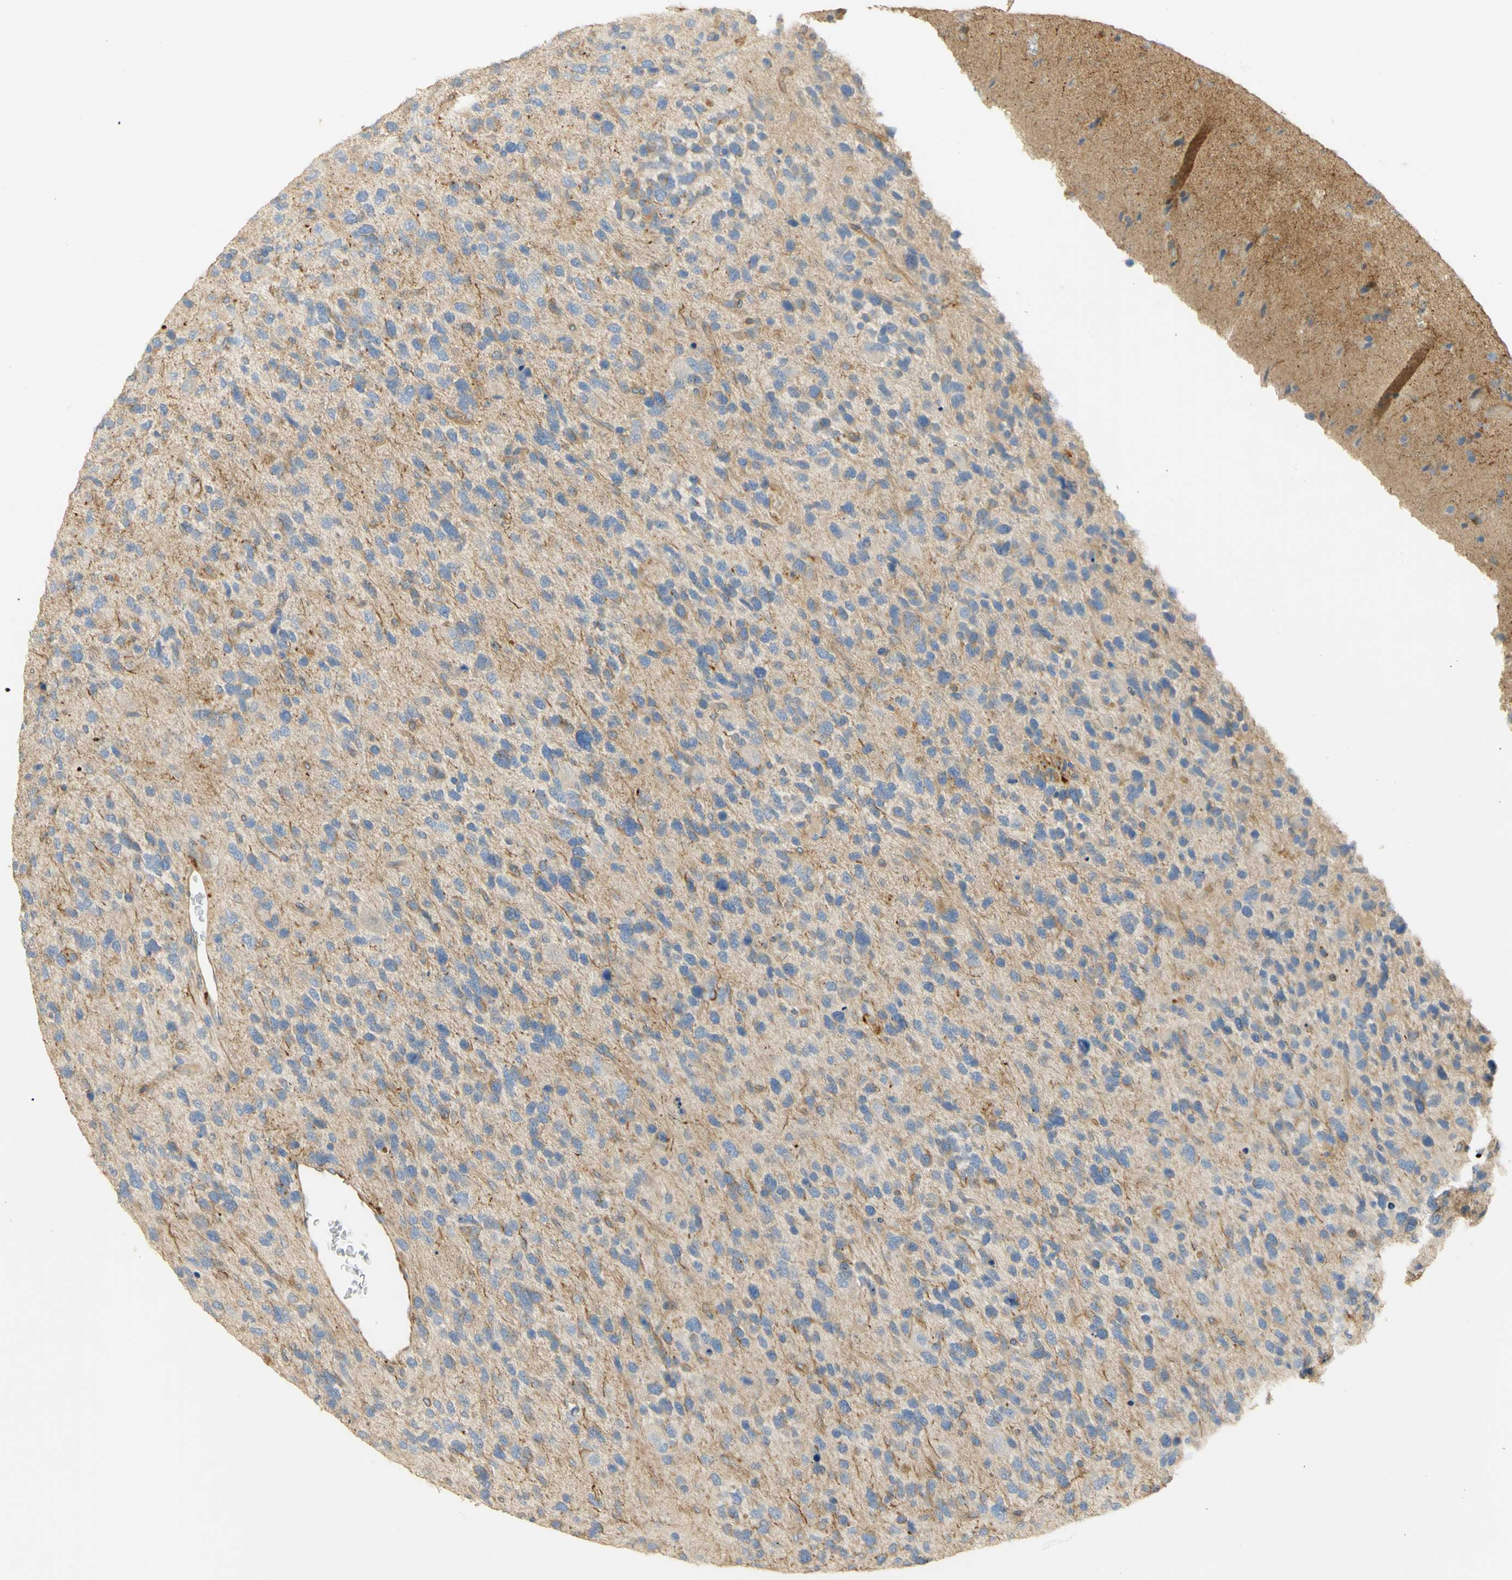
{"staining": {"intensity": "negative", "quantity": "none", "location": "none"}, "tissue": "glioma", "cell_type": "Tumor cells", "image_type": "cancer", "snomed": [{"axis": "morphology", "description": "Glioma, malignant, High grade"}, {"axis": "topography", "description": "Brain"}], "caption": "Glioma stained for a protein using immunohistochemistry (IHC) shows no expression tumor cells.", "gene": "KCNE4", "patient": {"sex": "female", "age": 58}}